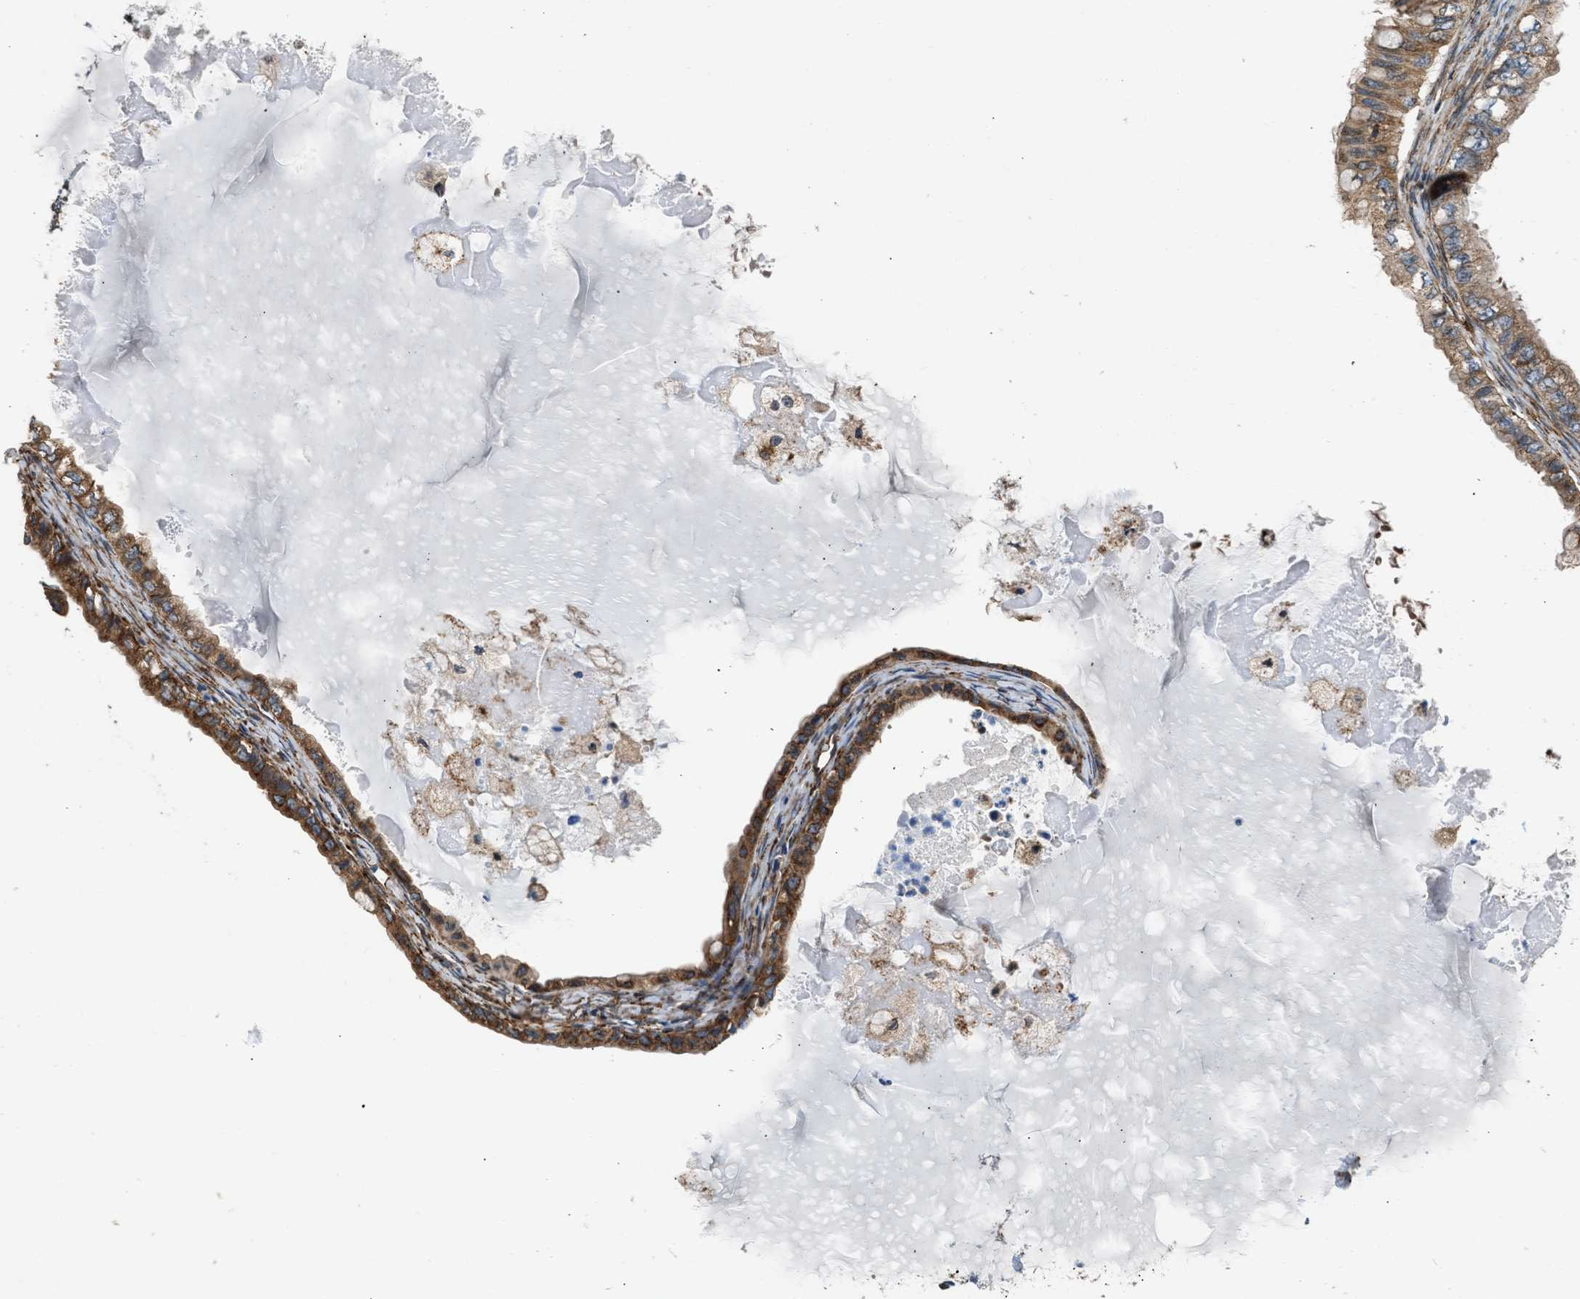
{"staining": {"intensity": "moderate", "quantity": ">75%", "location": "cytoplasmic/membranous"}, "tissue": "ovarian cancer", "cell_type": "Tumor cells", "image_type": "cancer", "snomed": [{"axis": "morphology", "description": "Cystadenocarcinoma, mucinous, NOS"}, {"axis": "topography", "description": "Ovary"}], "caption": "A high-resolution histopathology image shows immunohistochemistry staining of ovarian mucinous cystadenocarcinoma, which exhibits moderate cytoplasmic/membranous staining in about >75% of tumor cells. (DAB IHC, brown staining for protein, blue staining for nuclei).", "gene": "SEPTIN2", "patient": {"sex": "female", "age": 80}}